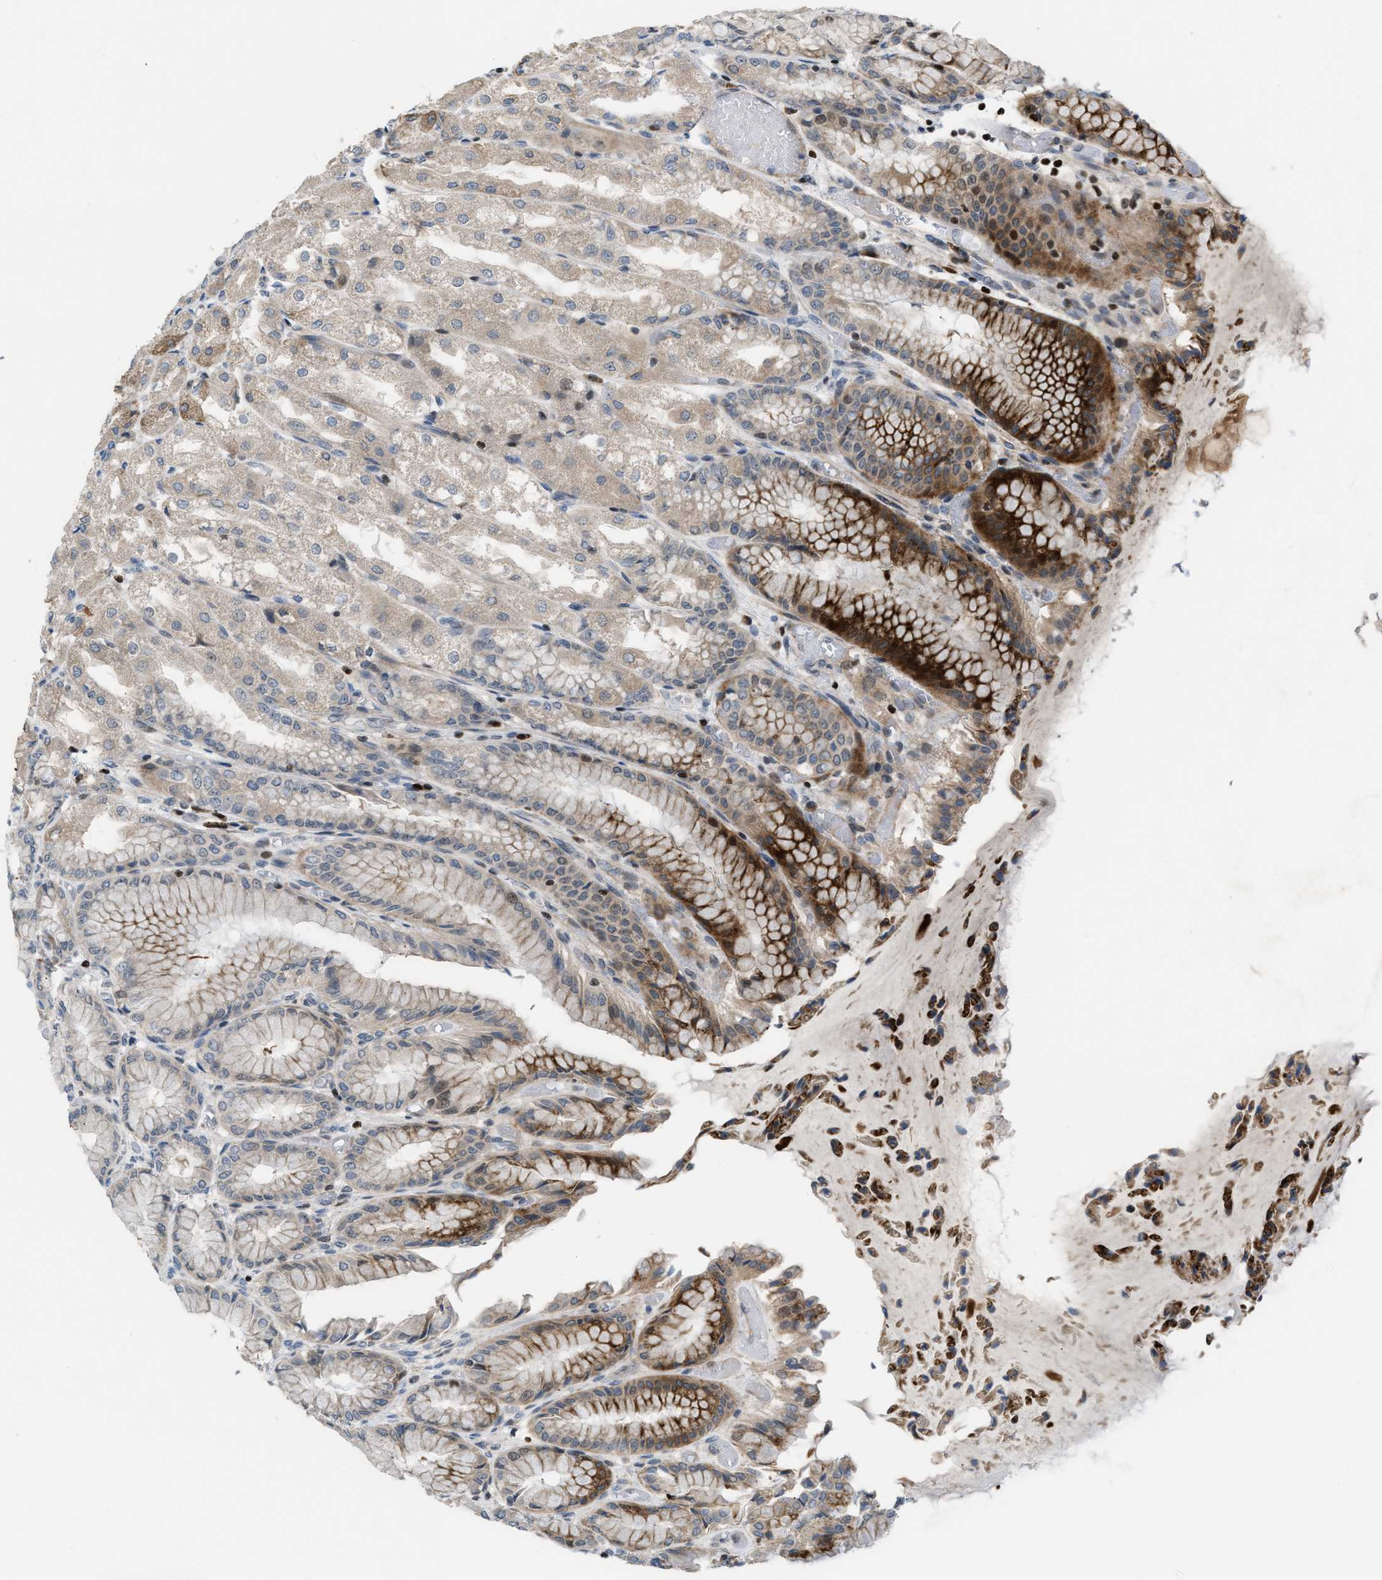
{"staining": {"intensity": "moderate", "quantity": "25%-75%", "location": "cytoplasmic/membranous"}, "tissue": "stomach", "cell_type": "Glandular cells", "image_type": "normal", "snomed": [{"axis": "morphology", "description": "Normal tissue, NOS"}, {"axis": "topography", "description": "Stomach, upper"}], "caption": "This histopathology image displays unremarkable stomach stained with immunohistochemistry to label a protein in brown. The cytoplasmic/membranous of glandular cells show moderate positivity for the protein. Nuclei are counter-stained blue.", "gene": "ZNF276", "patient": {"sex": "male", "age": 72}}